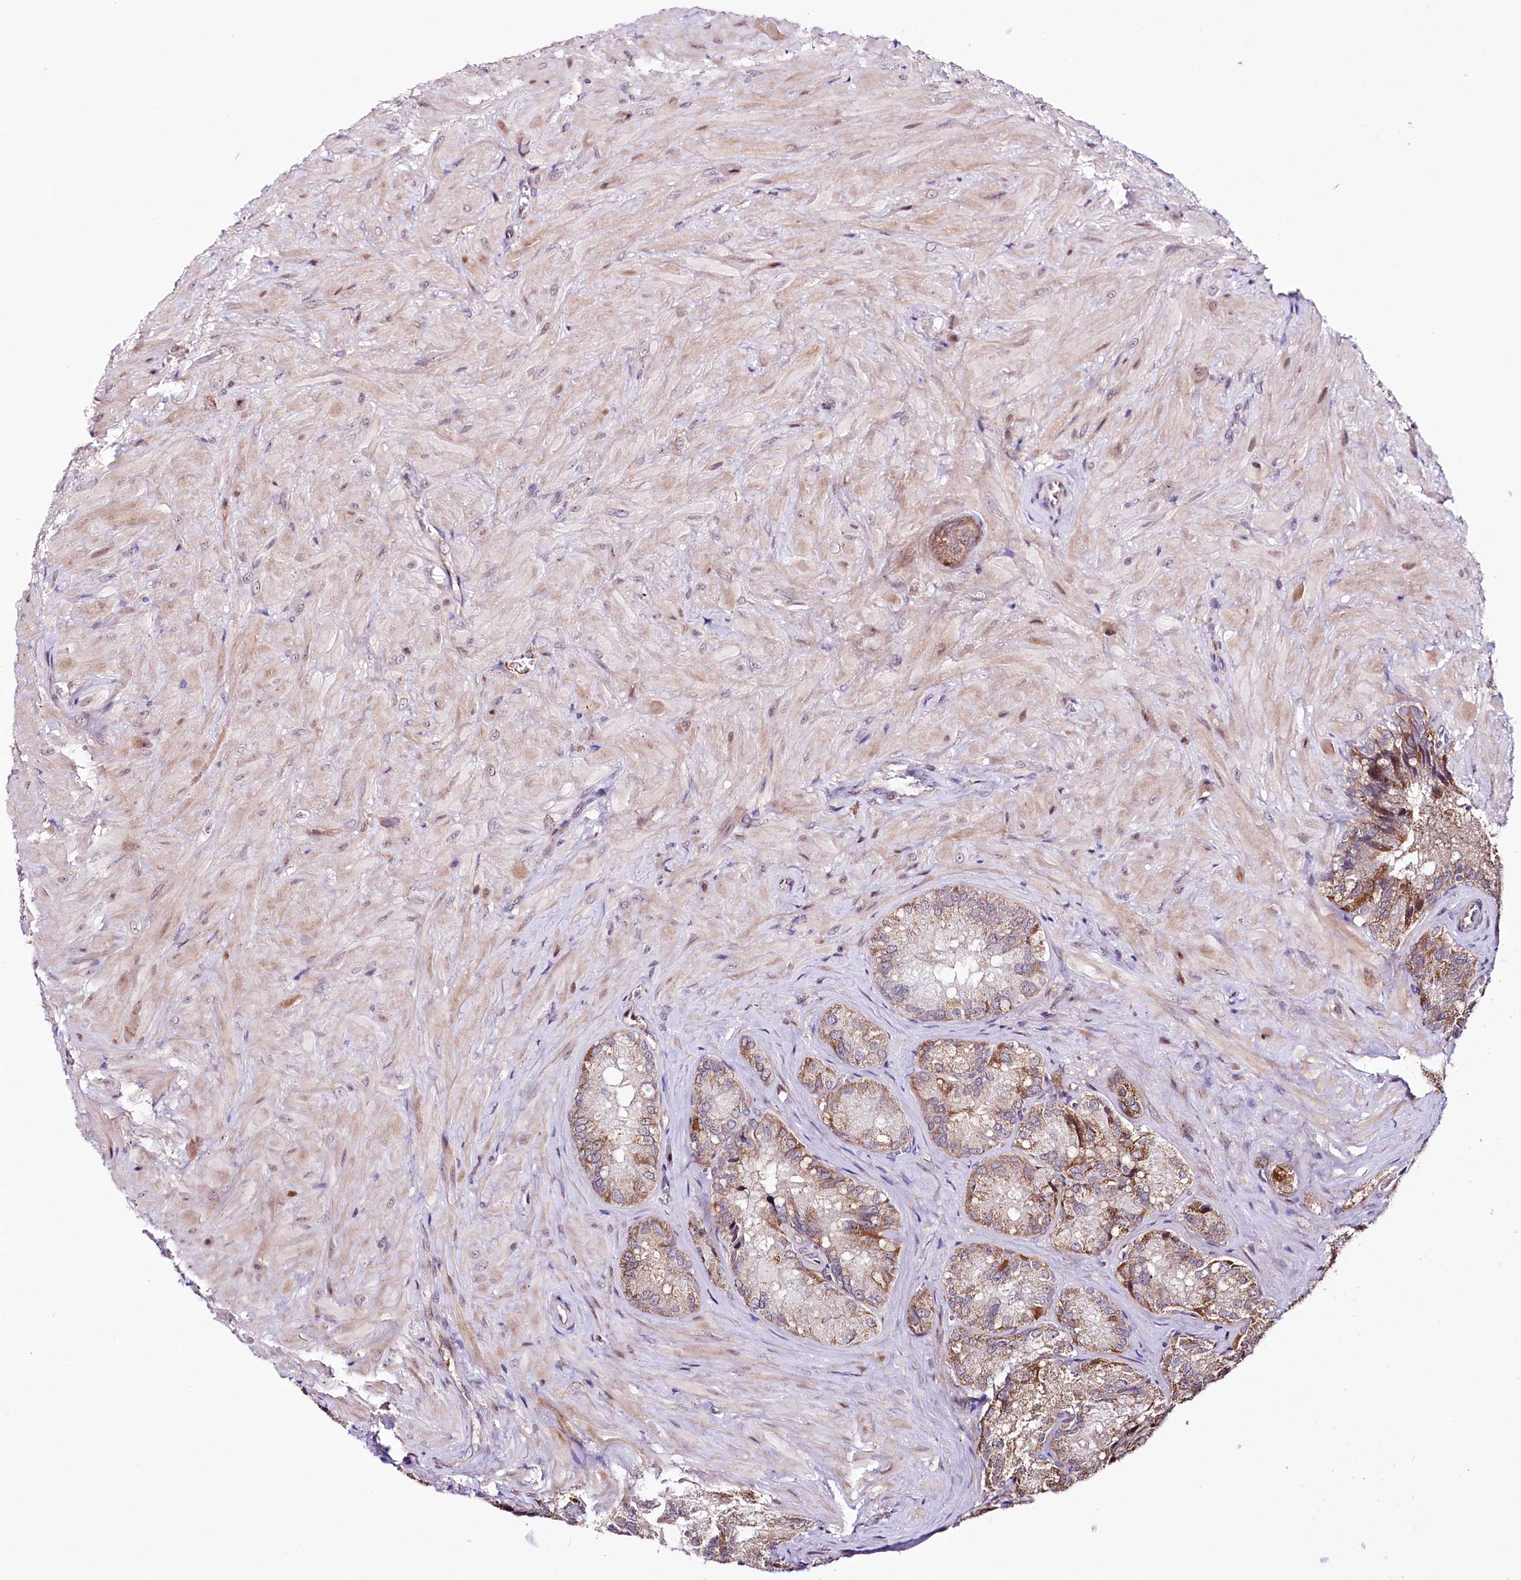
{"staining": {"intensity": "moderate", "quantity": "25%-75%", "location": "cytoplasmic/membranous"}, "tissue": "seminal vesicle", "cell_type": "Glandular cells", "image_type": "normal", "snomed": [{"axis": "morphology", "description": "Normal tissue, NOS"}, {"axis": "topography", "description": "Seminal veicle"}], "caption": "Immunohistochemistry image of normal human seminal vesicle stained for a protein (brown), which demonstrates medium levels of moderate cytoplasmic/membranous staining in approximately 25%-75% of glandular cells.", "gene": "ST7", "patient": {"sex": "male", "age": 62}}